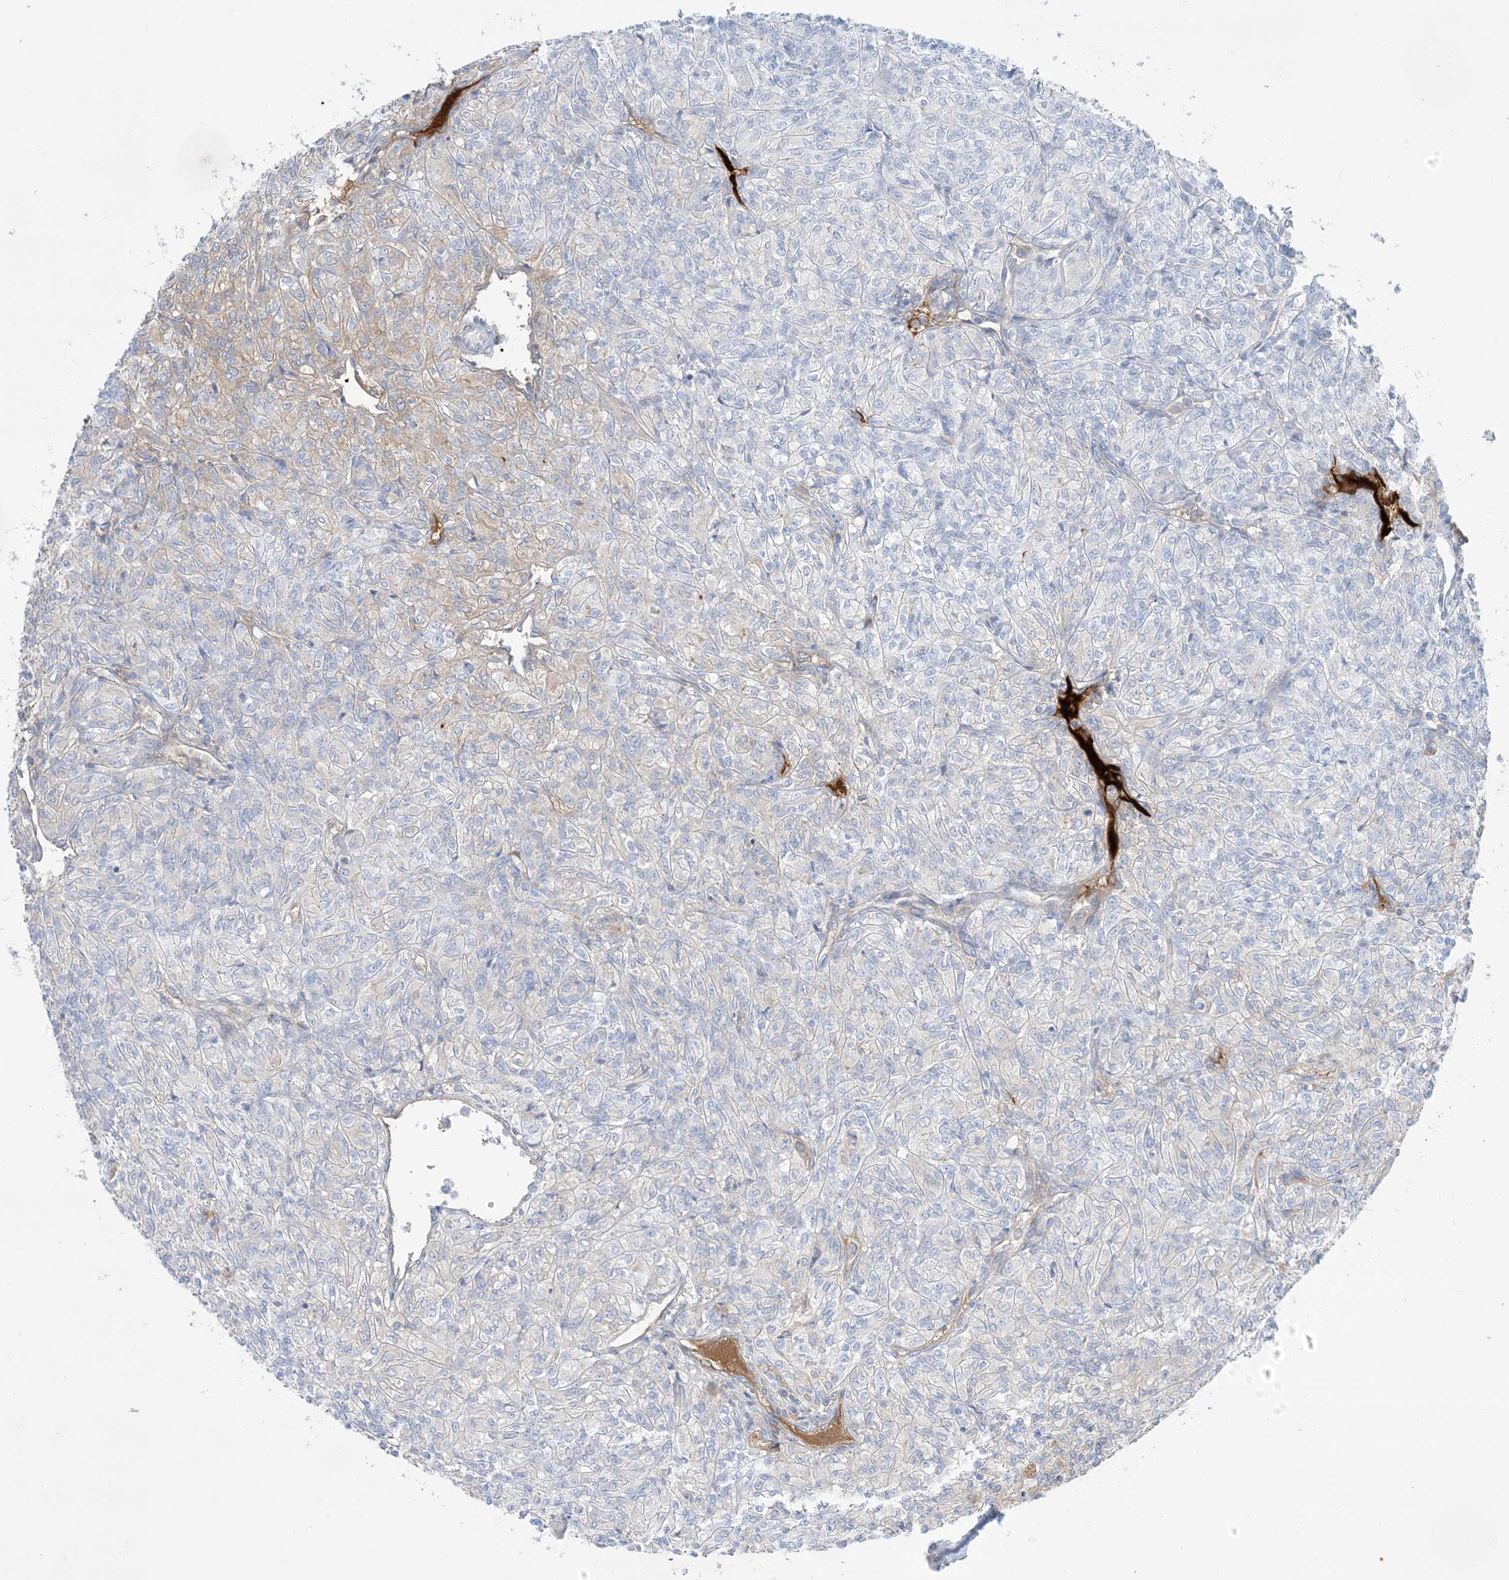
{"staining": {"intensity": "negative", "quantity": "none", "location": "none"}, "tissue": "renal cancer", "cell_type": "Tumor cells", "image_type": "cancer", "snomed": [{"axis": "morphology", "description": "Adenocarcinoma, NOS"}, {"axis": "topography", "description": "Kidney"}], "caption": "Renal cancer (adenocarcinoma) was stained to show a protein in brown. There is no significant positivity in tumor cells. (DAB IHC visualized using brightfield microscopy, high magnification).", "gene": "ATP11C", "patient": {"sex": "male", "age": 77}}